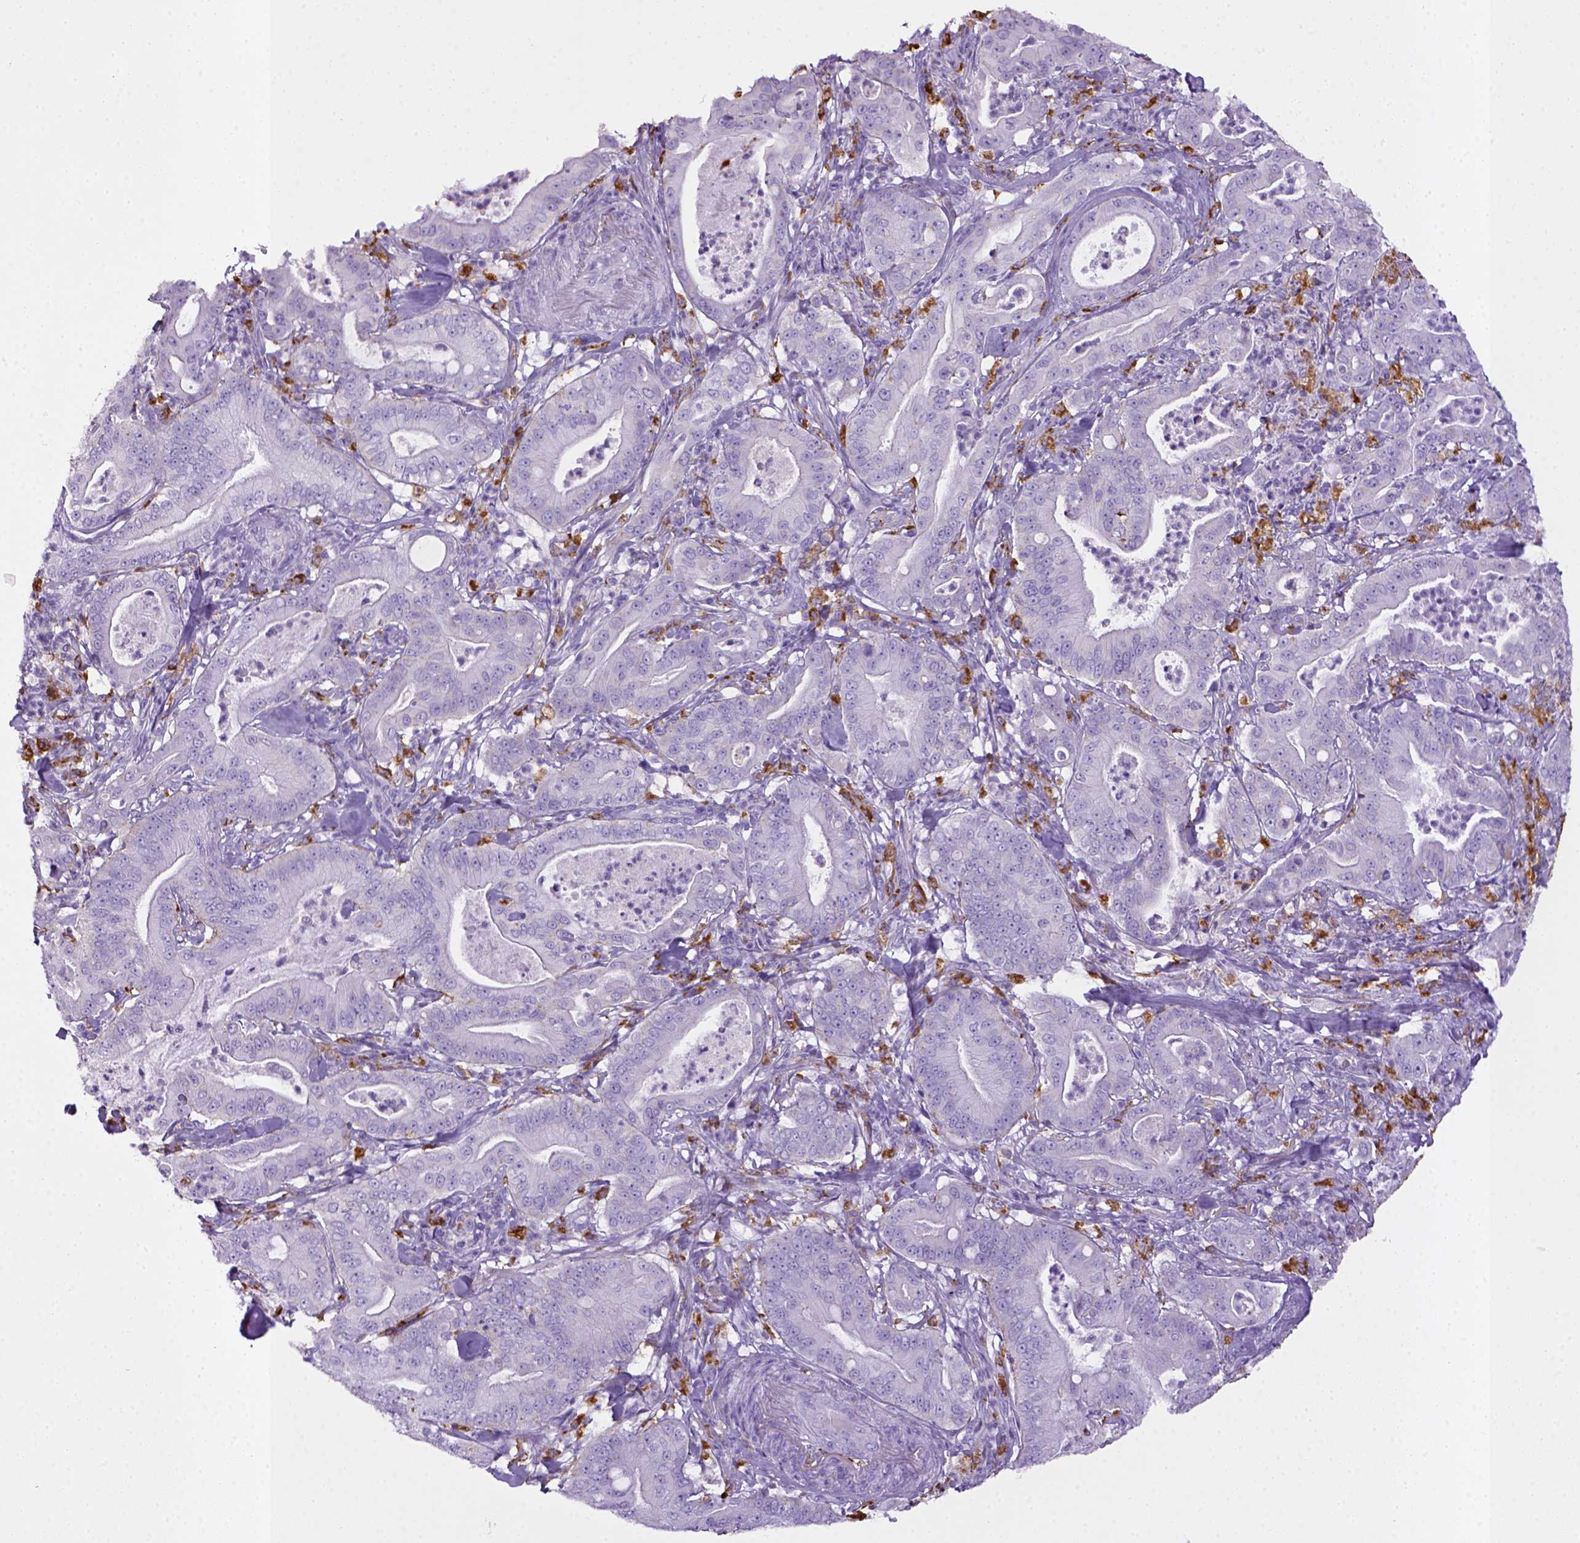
{"staining": {"intensity": "negative", "quantity": "none", "location": "none"}, "tissue": "pancreatic cancer", "cell_type": "Tumor cells", "image_type": "cancer", "snomed": [{"axis": "morphology", "description": "Adenocarcinoma, NOS"}, {"axis": "topography", "description": "Pancreas"}], "caption": "Image shows no significant protein staining in tumor cells of adenocarcinoma (pancreatic).", "gene": "CD68", "patient": {"sex": "male", "age": 71}}